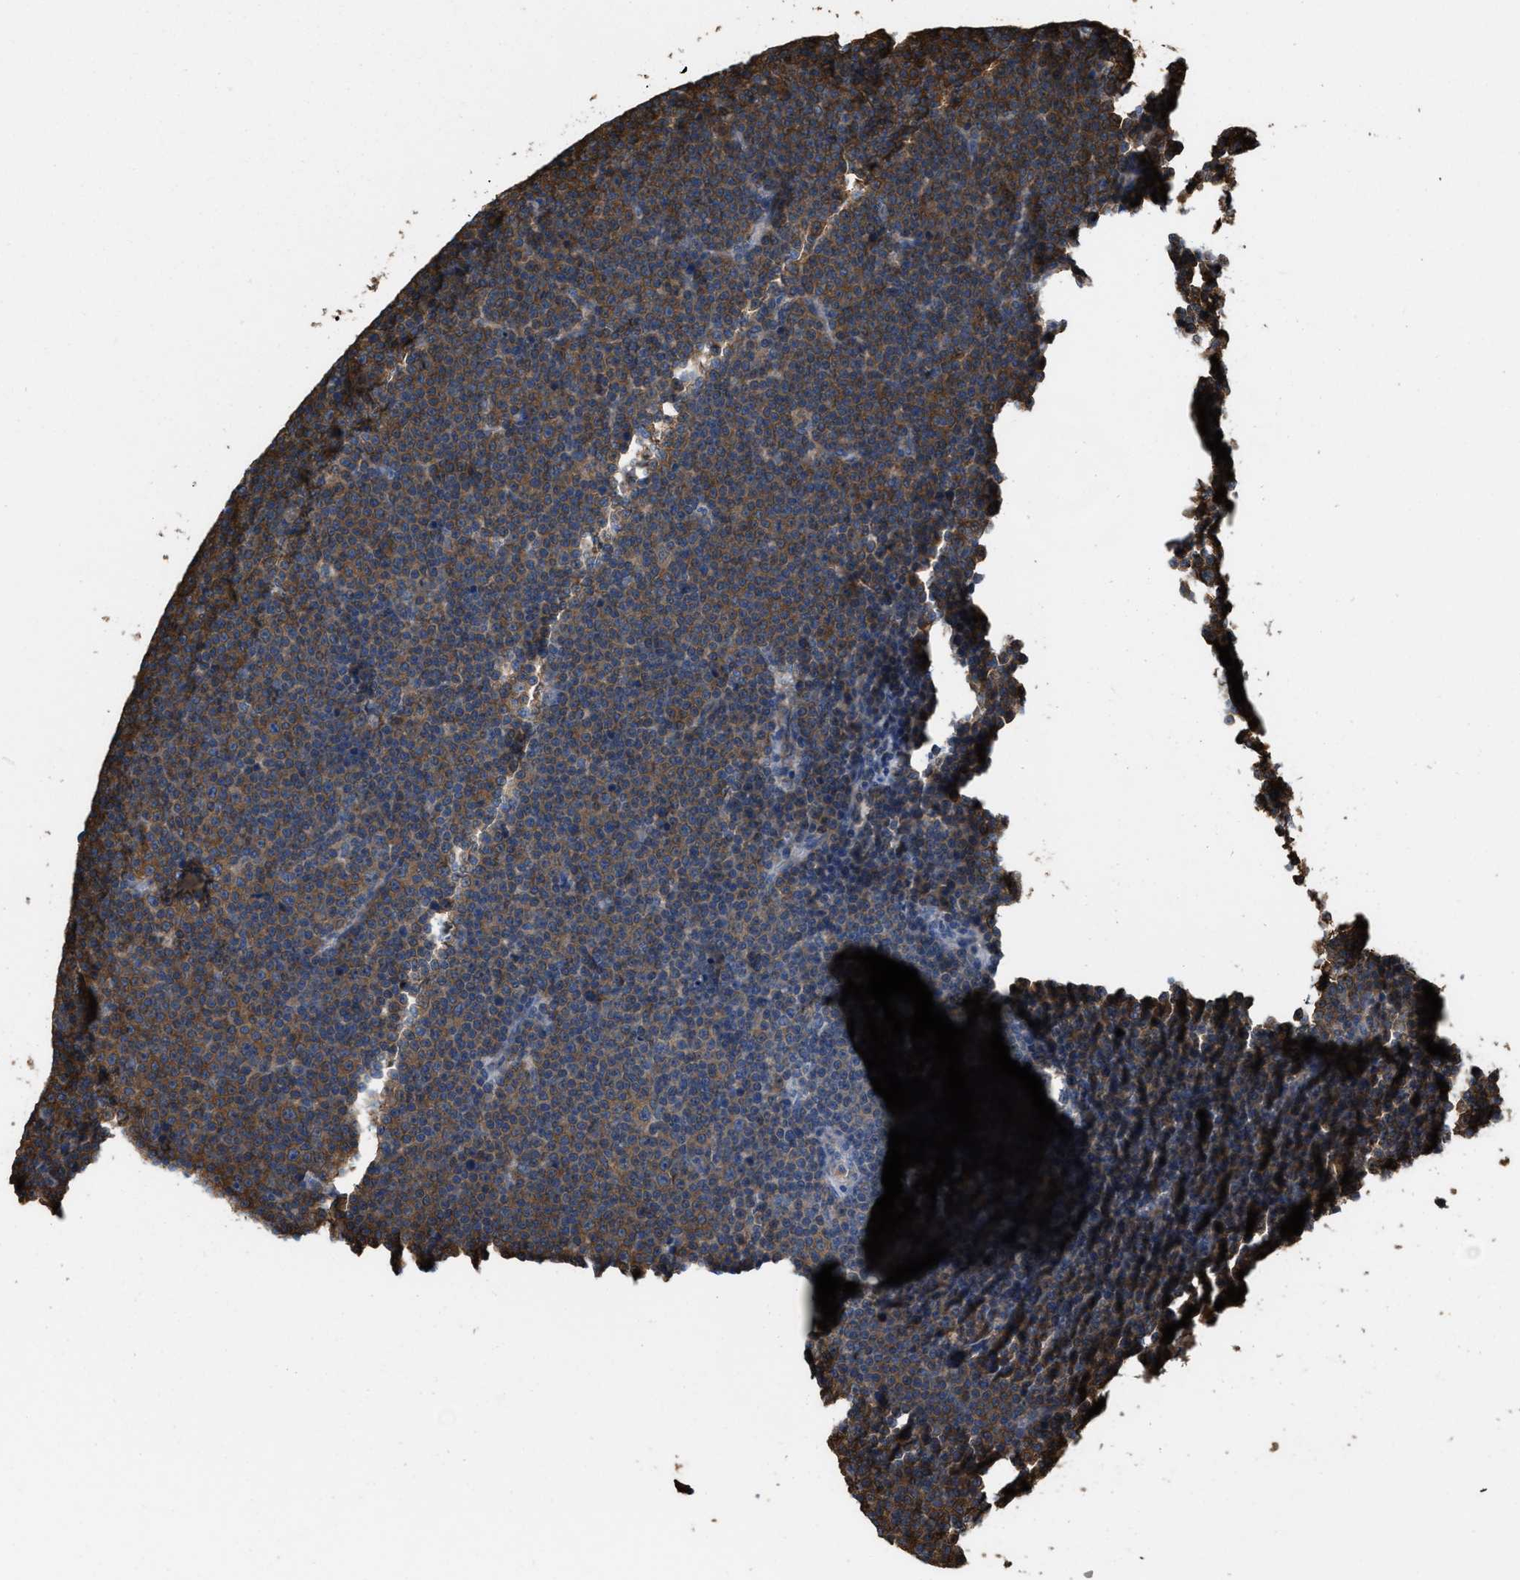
{"staining": {"intensity": "moderate", "quantity": ">75%", "location": "cytoplasmic/membranous"}, "tissue": "lymphoma", "cell_type": "Tumor cells", "image_type": "cancer", "snomed": [{"axis": "morphology", "description": "Malignant lymphoma, non-Hodgkin's type, Low grade"}, {"axis": "topography", "description": "Lymph node"}], "caption": "Immunohistochemistry (IHC) histopathology image of neoplastic tissue: lymphoma stained using immunohistochemistry (IHC) exhibits medium levels of moderate protein expression localized specifically in the cytoplasmic/membranous of tumor cells, appearing as a cytoplasmic/membranous brown color.", "gene": "ATIC", "patient": {"sex": "female", "age": 67}}